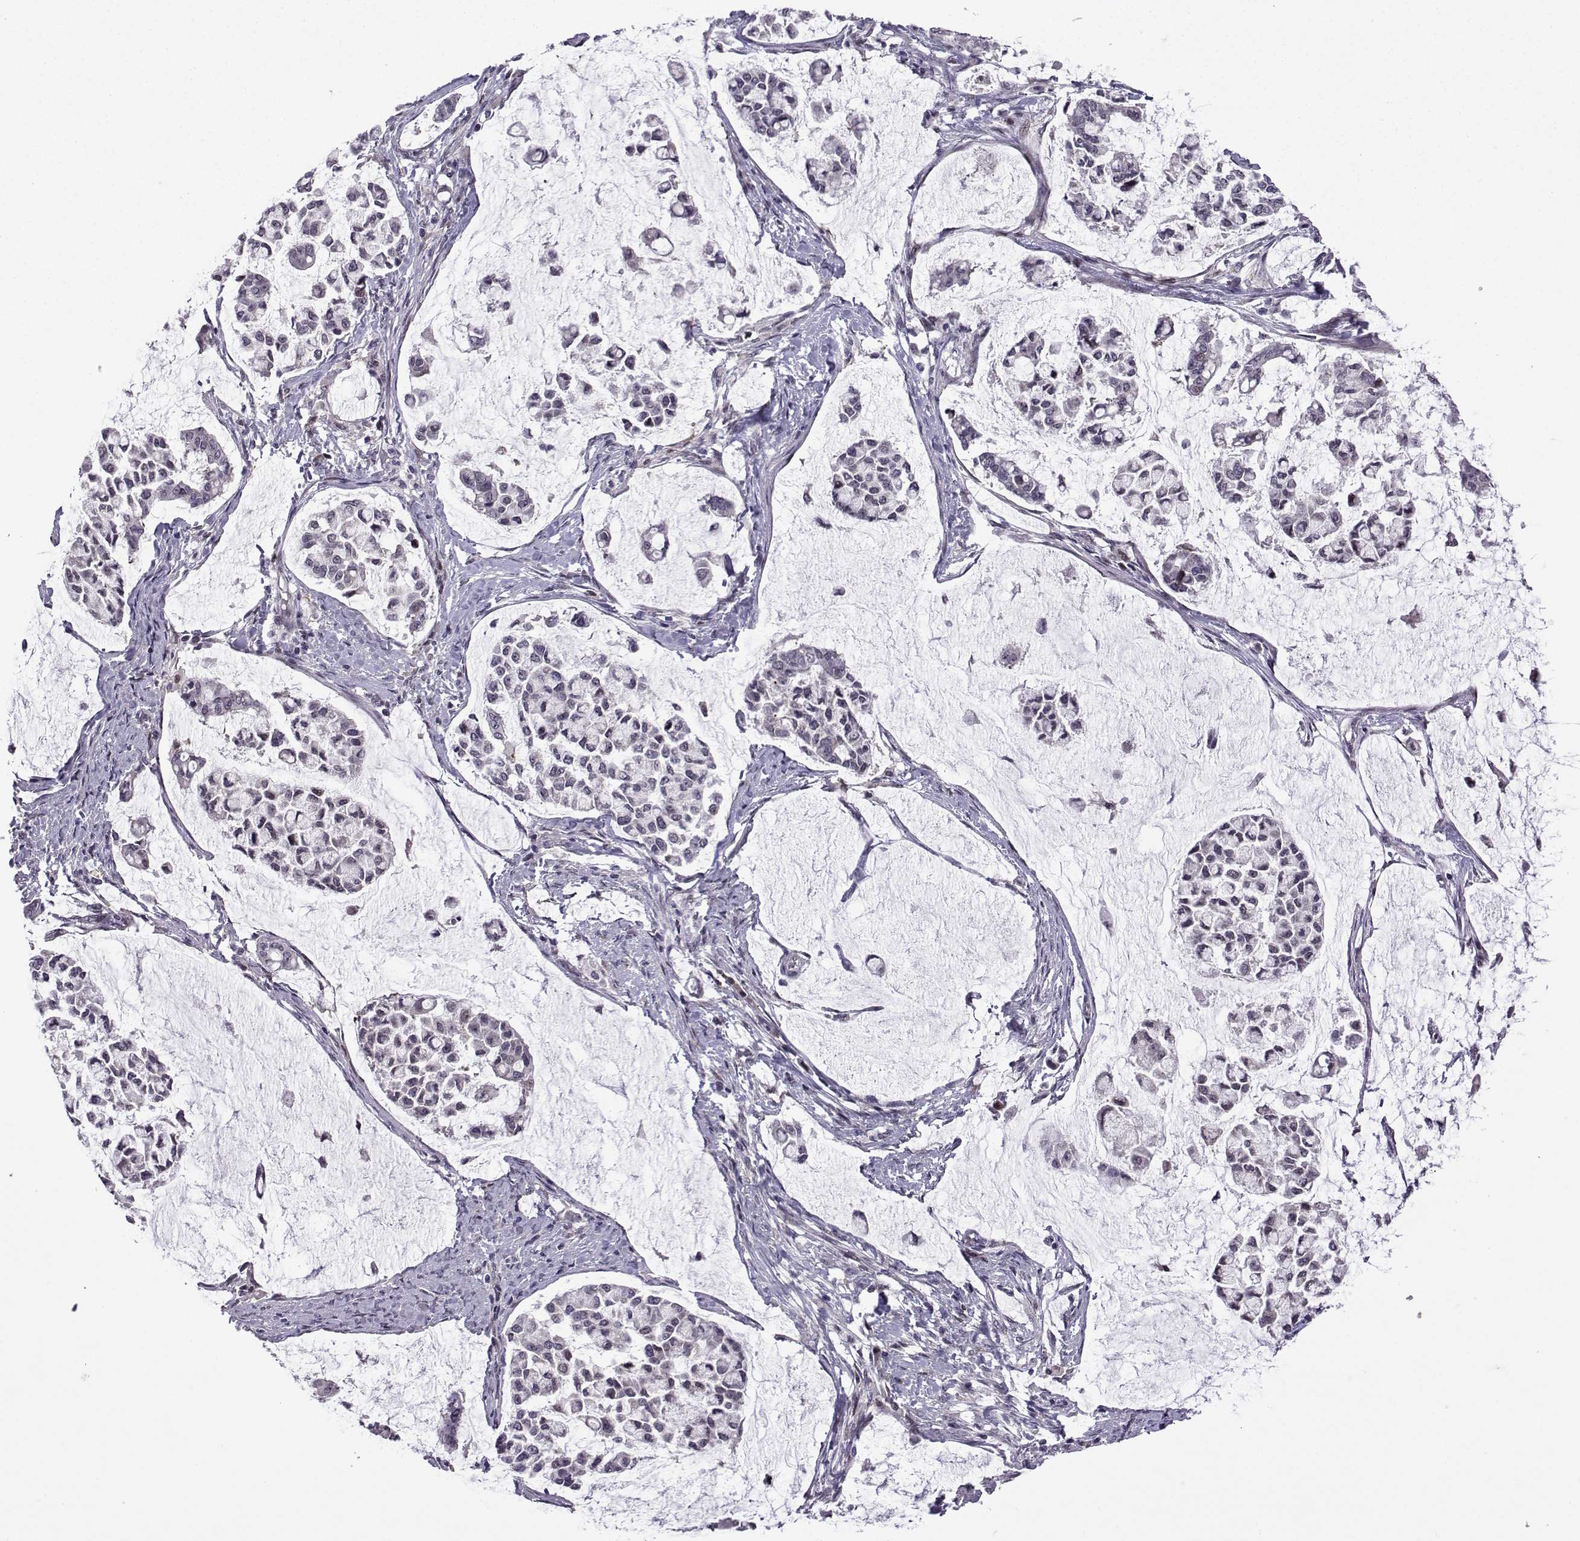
{"staining": {"intensity": "negative", "quantity": "none", "location": "none"}, "tissue": "stomach cancer", "cell_type": "Tumor cells", "image_type": "cancer", "snomed": [{"axis": "morphology", "description": "Adenocarcinoma, NOS"}, {"axis": "topography", "description": "Stomach"}], "caption": "High magnification brightfield microscopy of stomach cancer stained with DAB (3,3'-diaminobenzidine) (brown) and counterstained with hematoxylin (blue): tumor cells show no significant staining.", "gene": "FGF3", "patient": {"sex": "male", "age": 82}}